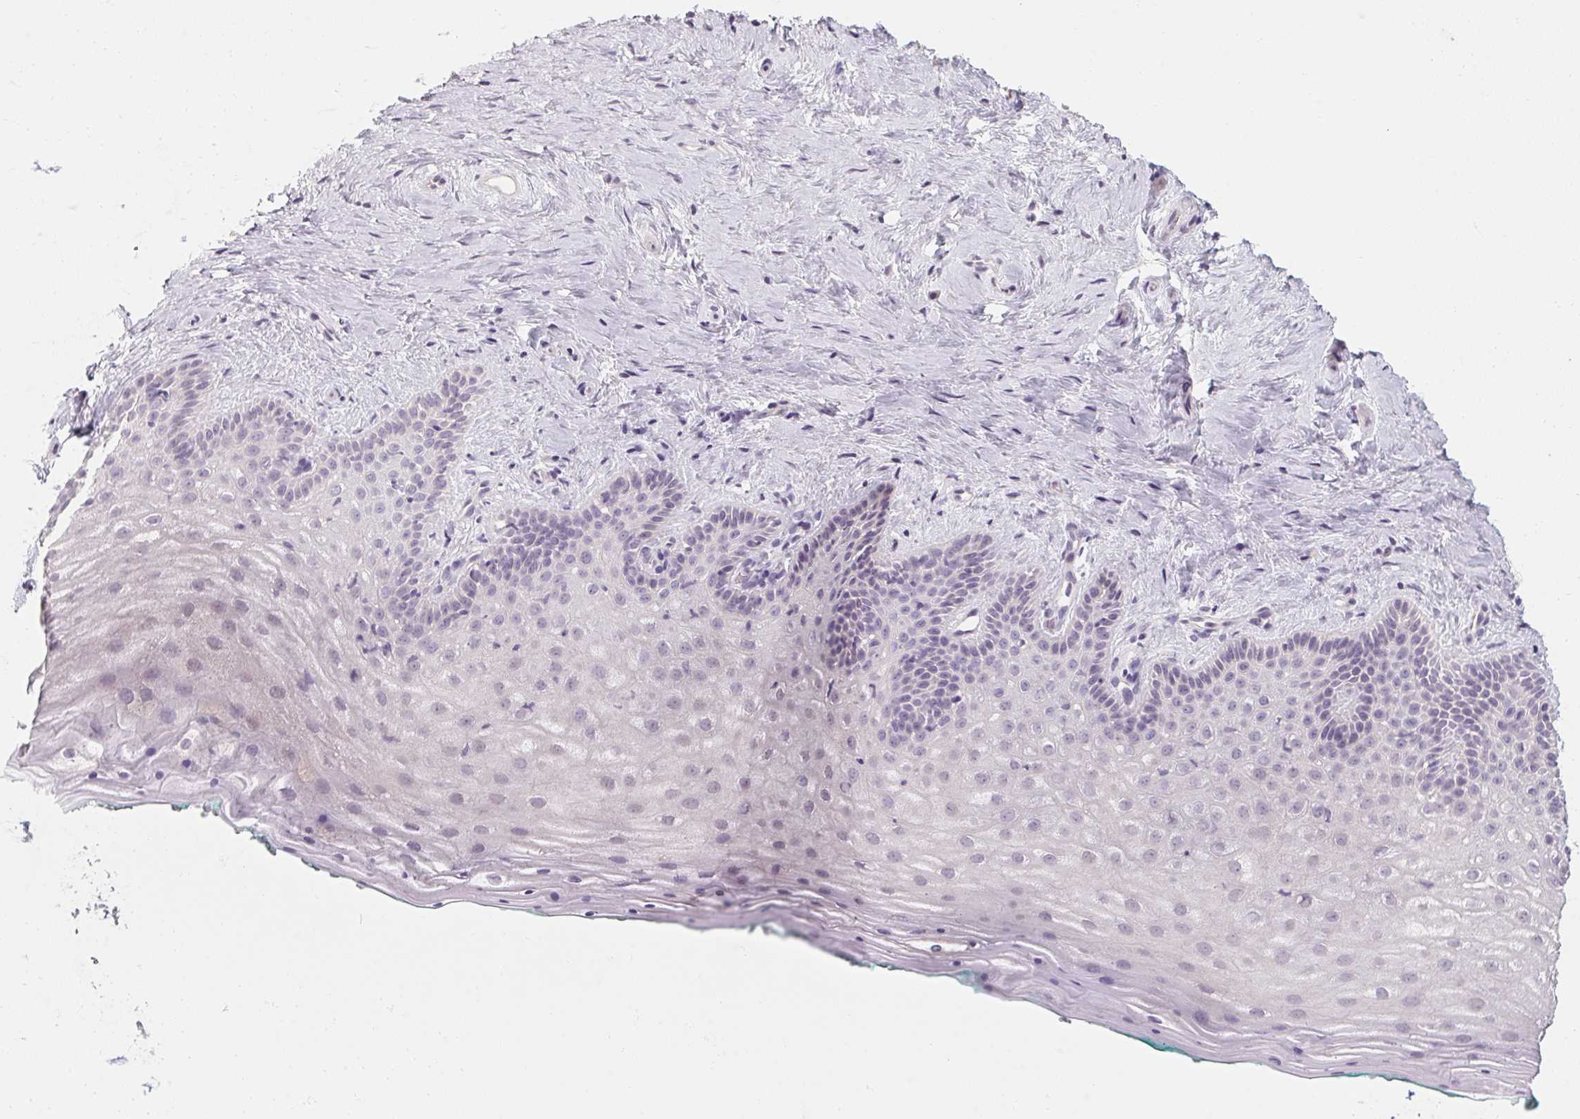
{"staining": {"intensity": "negative", "quantity": "none", "location": "none"}, "tissue": "vagina", "cell_type": "Squamous epithelial cells", "image_type": "normal", "snomed": [{"axis": "morphology", "description": "Normal tissue, NOS"}, {"axis": "topography", "description": "Vagina"}], "caption": "The image exhibits no staining of squamous epithelial cells in unremarkable vagina.", "gene": "CAPZA3", "patient": {"sex": "female", "age": 45}}